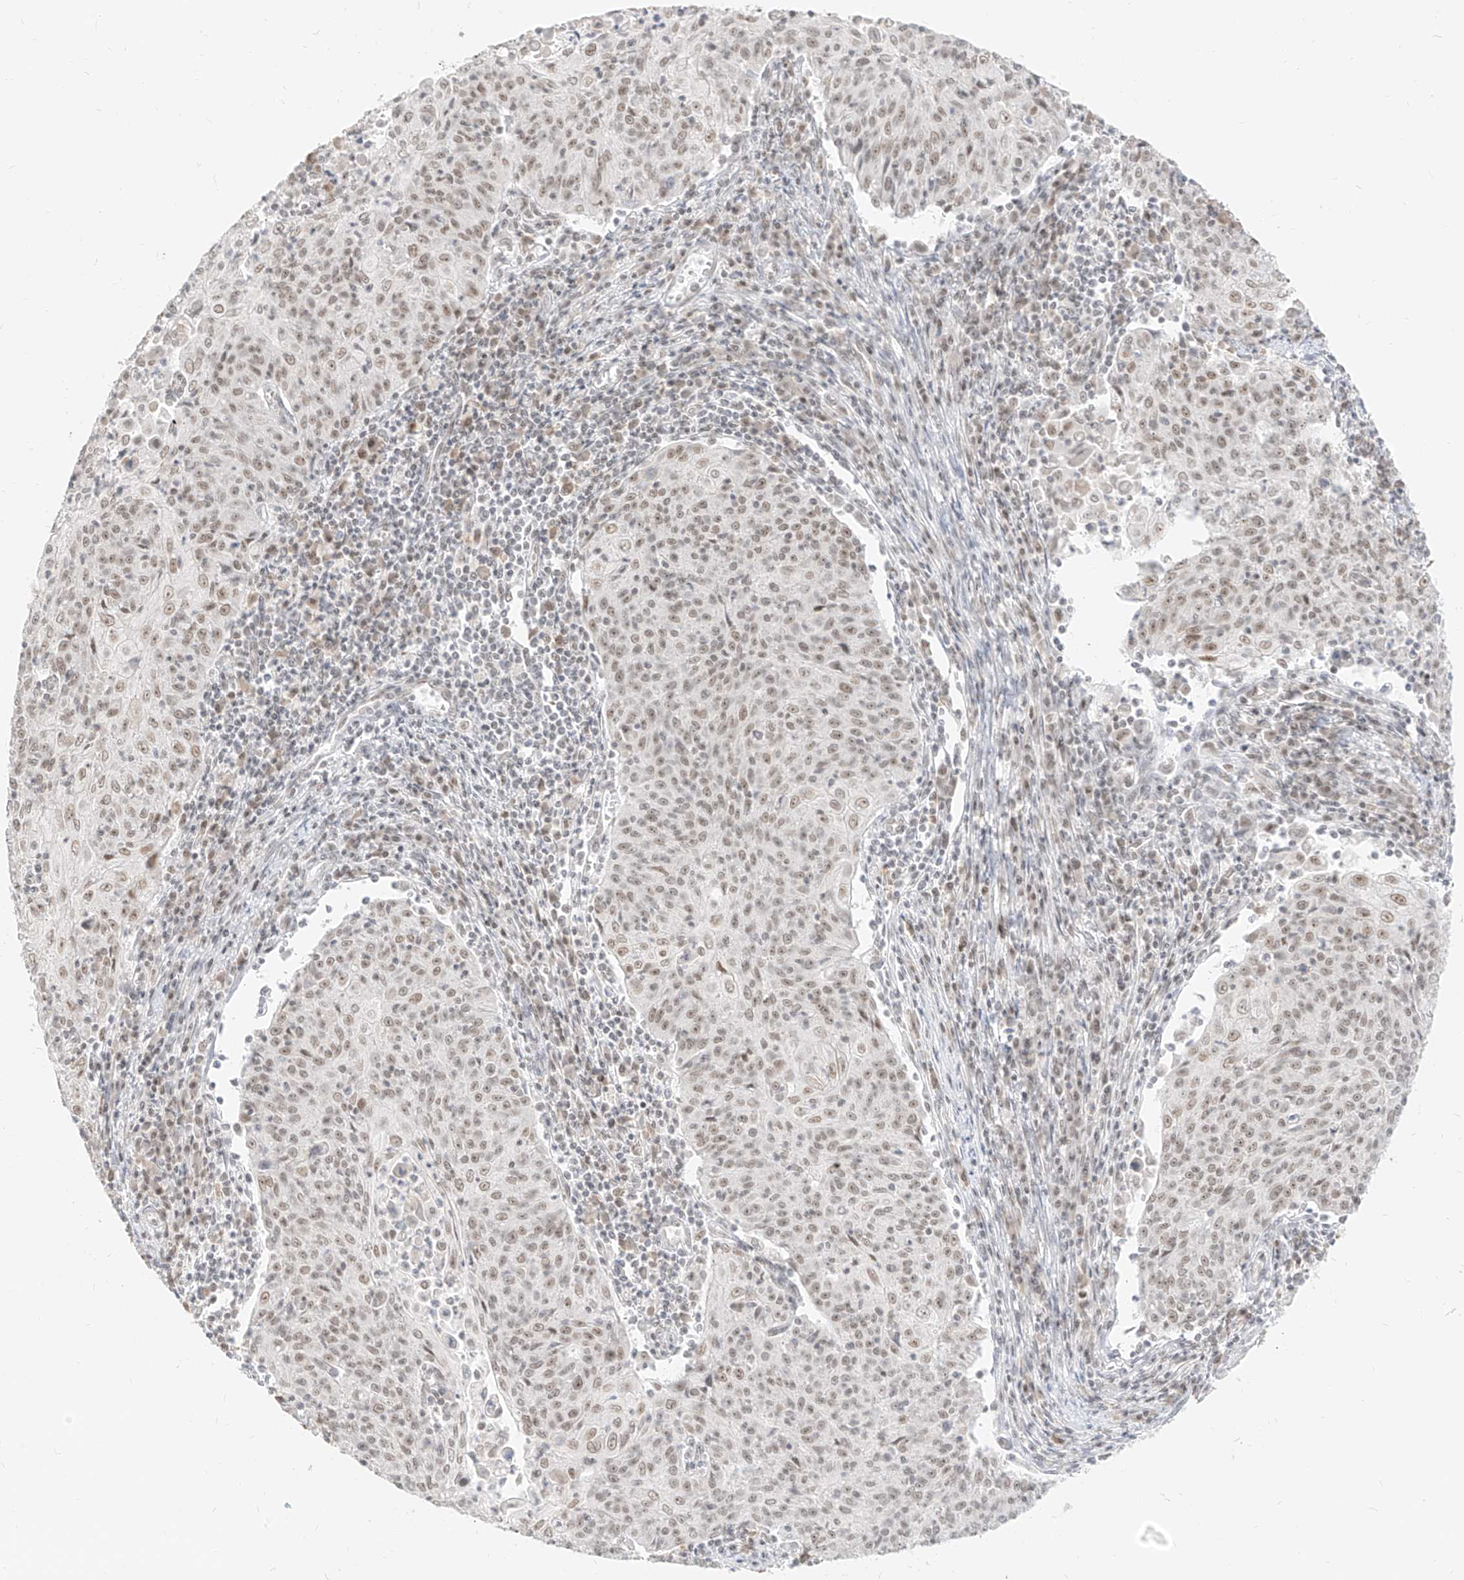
{"staining": {"intensity": "weak", "quantity": ">75%", "location": "nuclear"}, "tissue": "cervical cancer", "cell_type": "Tumor cells", "image_type": "cancer", "snomed": [{"axis": "morphology", "description": "Squamous cell carcinoma, NOS"}, {"axis": "topography", "description": "Cervix"}], "caption": "Immunohistochemical staining of human cervical cancer exhibits weak nuclear protein positivity in about >75% of tumor cells.", "gene": "SUPT5H", "patient": {"sex": "female", "age": 48}}